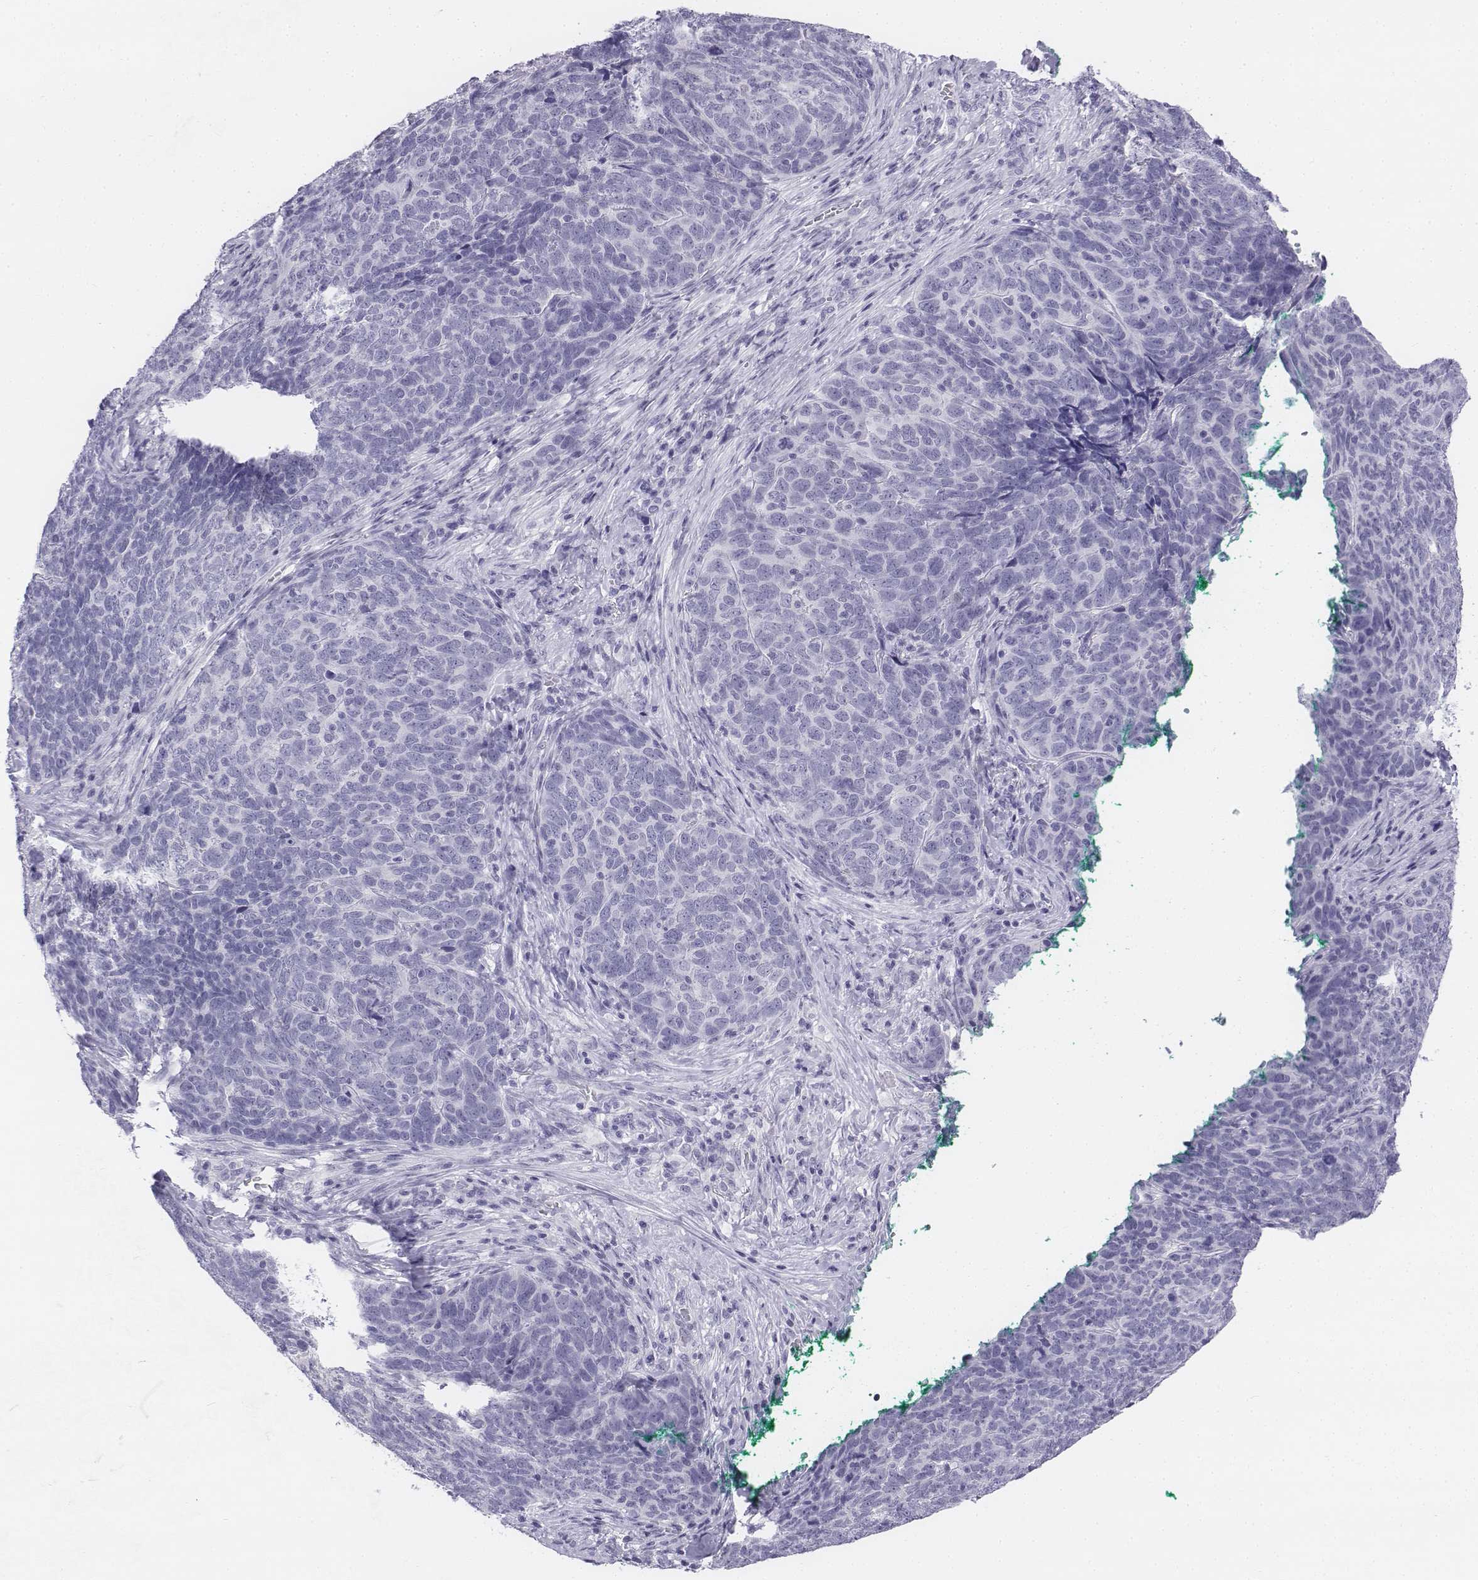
{"staining": {"intensity": "negative", "quantity": "none", "location": "none"}, "tissue": "skin cancer", "cell_type": "Tumor cells", "image_type": "cancer", "snomed": [{"axis": "morphology", "description": "Squamous cell carcinoma, NOS"}, {"axis": "topography", "description": "Skin"}, {"axis": "topography", "description": "Anal"}], "caption": "Immunohistochemistry (IHC) image of human skin cancer (squamous cell carcinoma) stained for a protein (brown), which reveals no positivity in tumor cells.", "gene": "UCN2", "patient": {"sex": "female", "age": 51}}